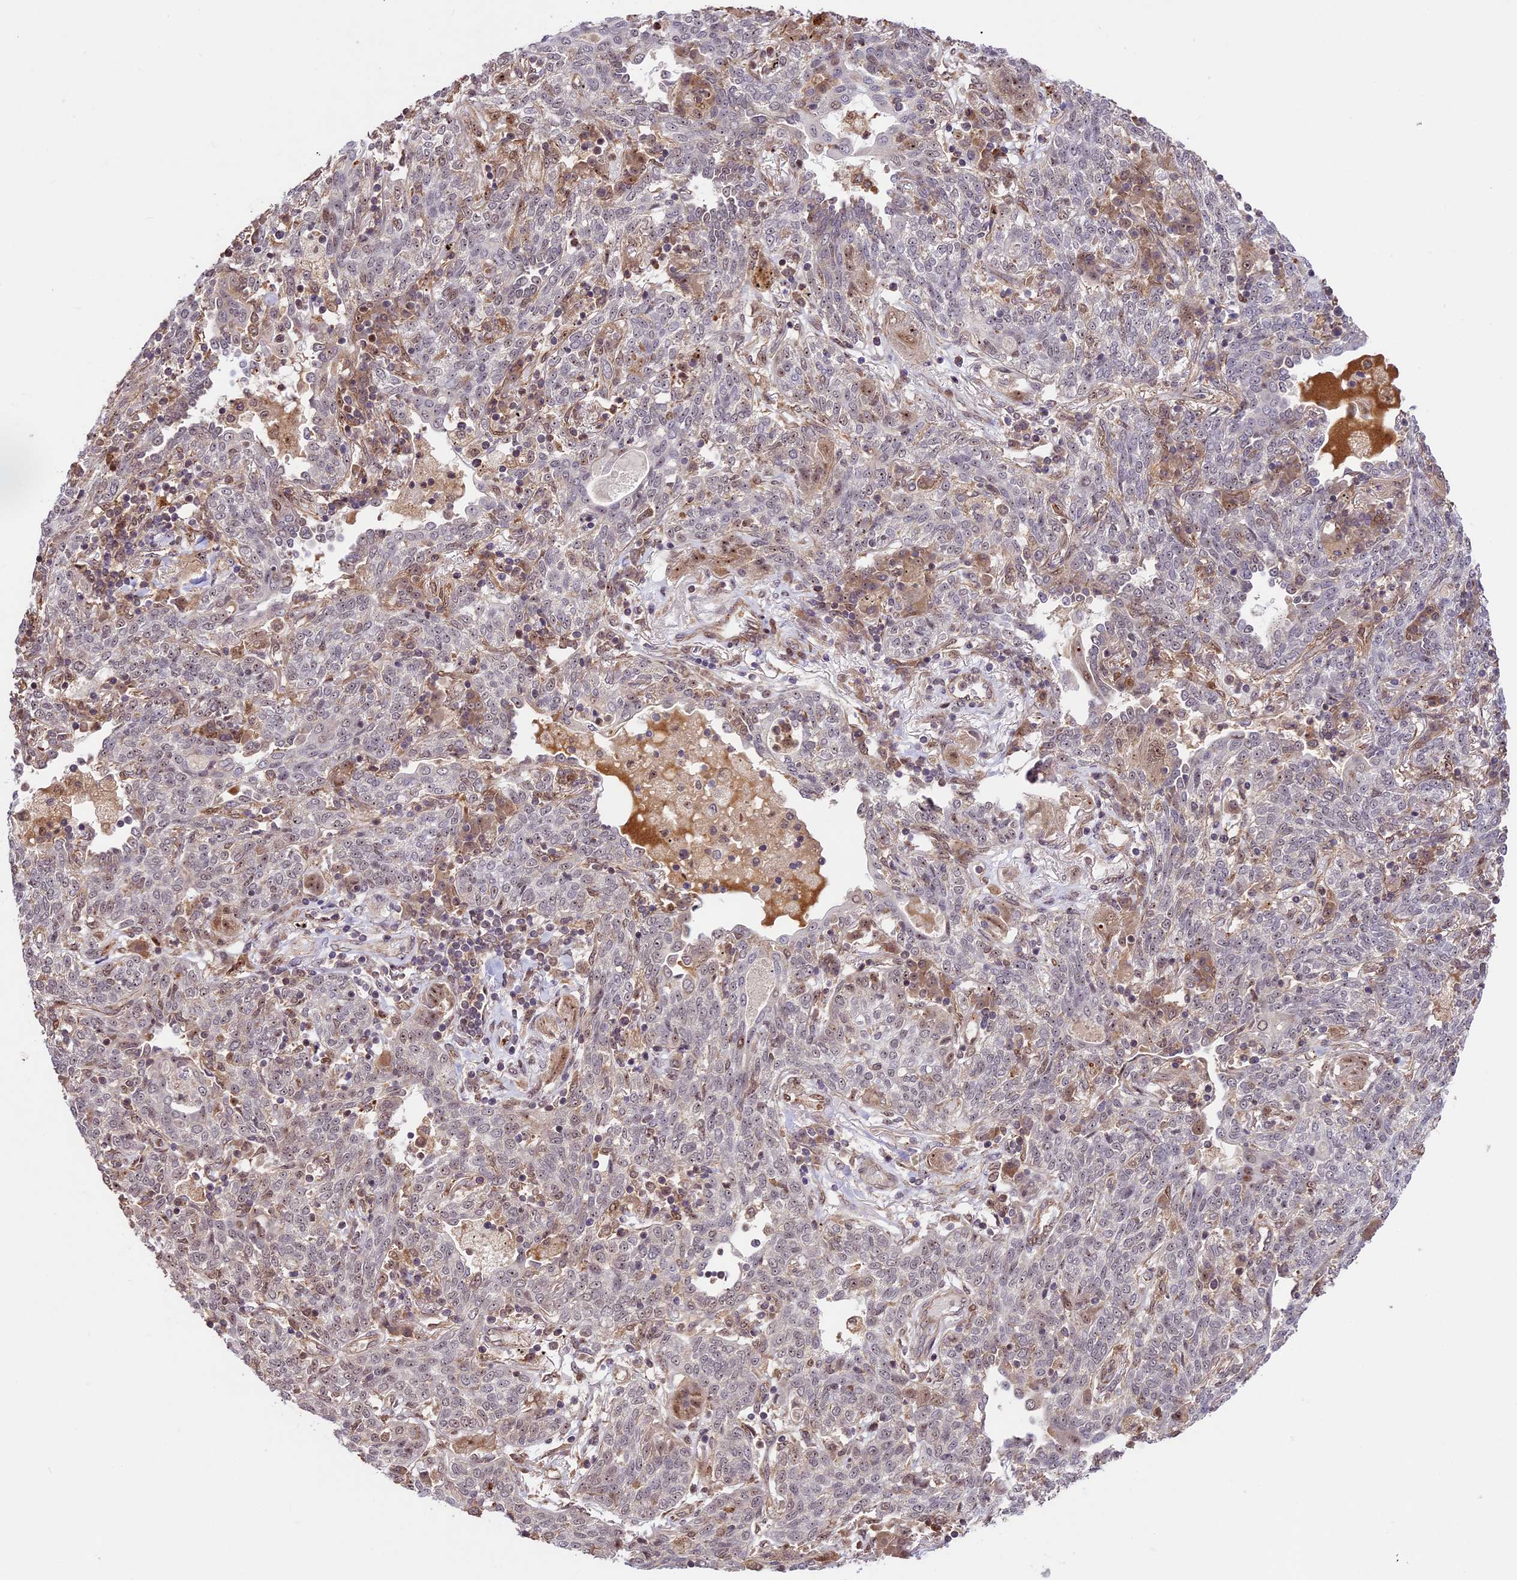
{"staining": {"intensity": "negative", "quantity": "none", "location": "none"}, "tissue": "lung cancer", "cell_type": "Tumor cells", "image_type": "cancer", "snomed": [{"axis": "morphology", "description": "Squamous cell carcinoma, NOS"}, {"axis": "topography", "description": "Lung"}], "caption": "IHC of lung squamous cell carcinoma reveals no positivity in tumor cells.", "gene": "DHX38", "patient": {"sex": "female", "age": 70}}